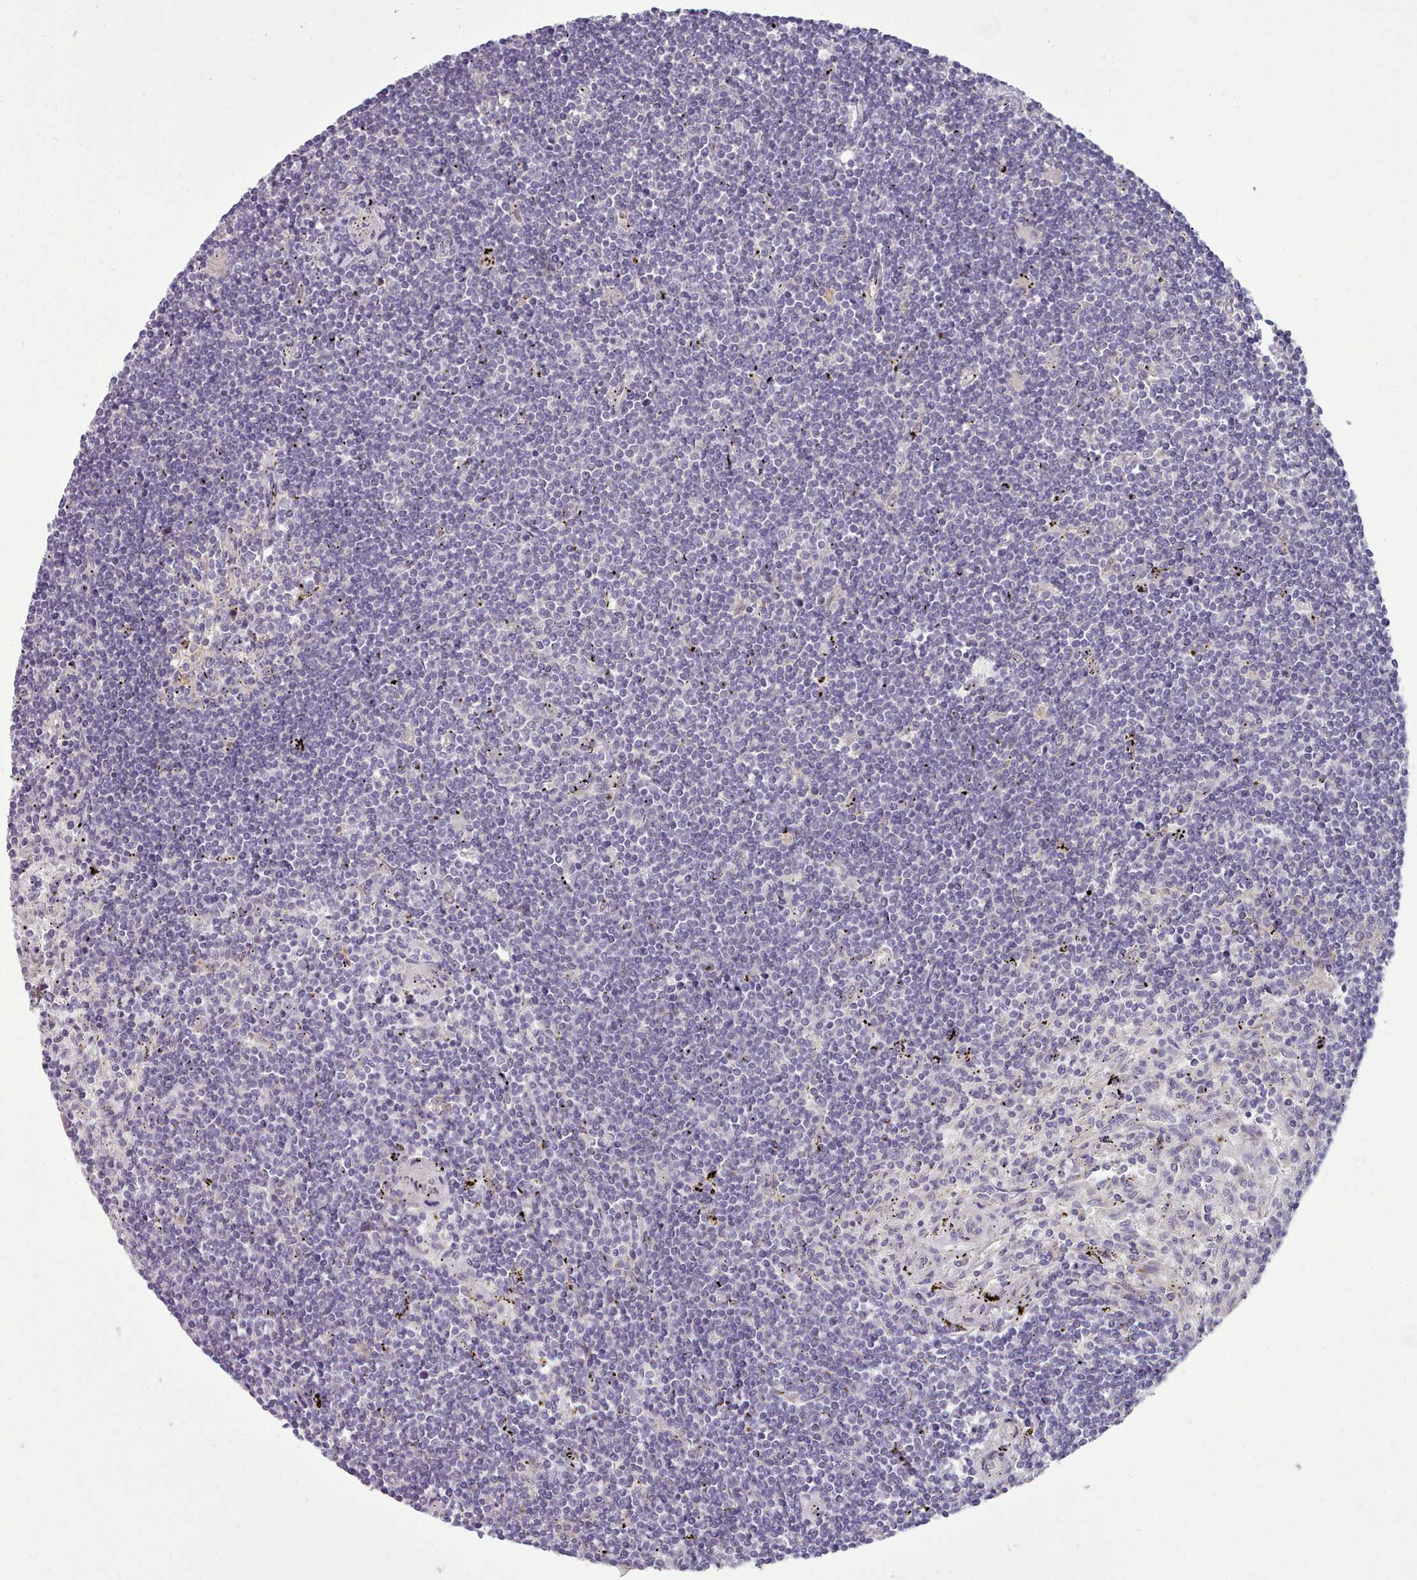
{"staining": {"intensity": "negative", "quantity": "none", "location": "none"}, "tissue": "lymphoma", "cell_type": "Tumor cells", "image_type": "cancer", "snomed": [{"axis": "morphology", "description": "Malignant lymphoma, non-Hodgkin's type, Low grade"}, {"axis": "topography", "description": "Spleen"}], "caption": "The photomicrograph exhibits no staining of tumor cells in lymphoma.", "gene": "DPF1", "patient": {"sex": "male", "age": 76}}